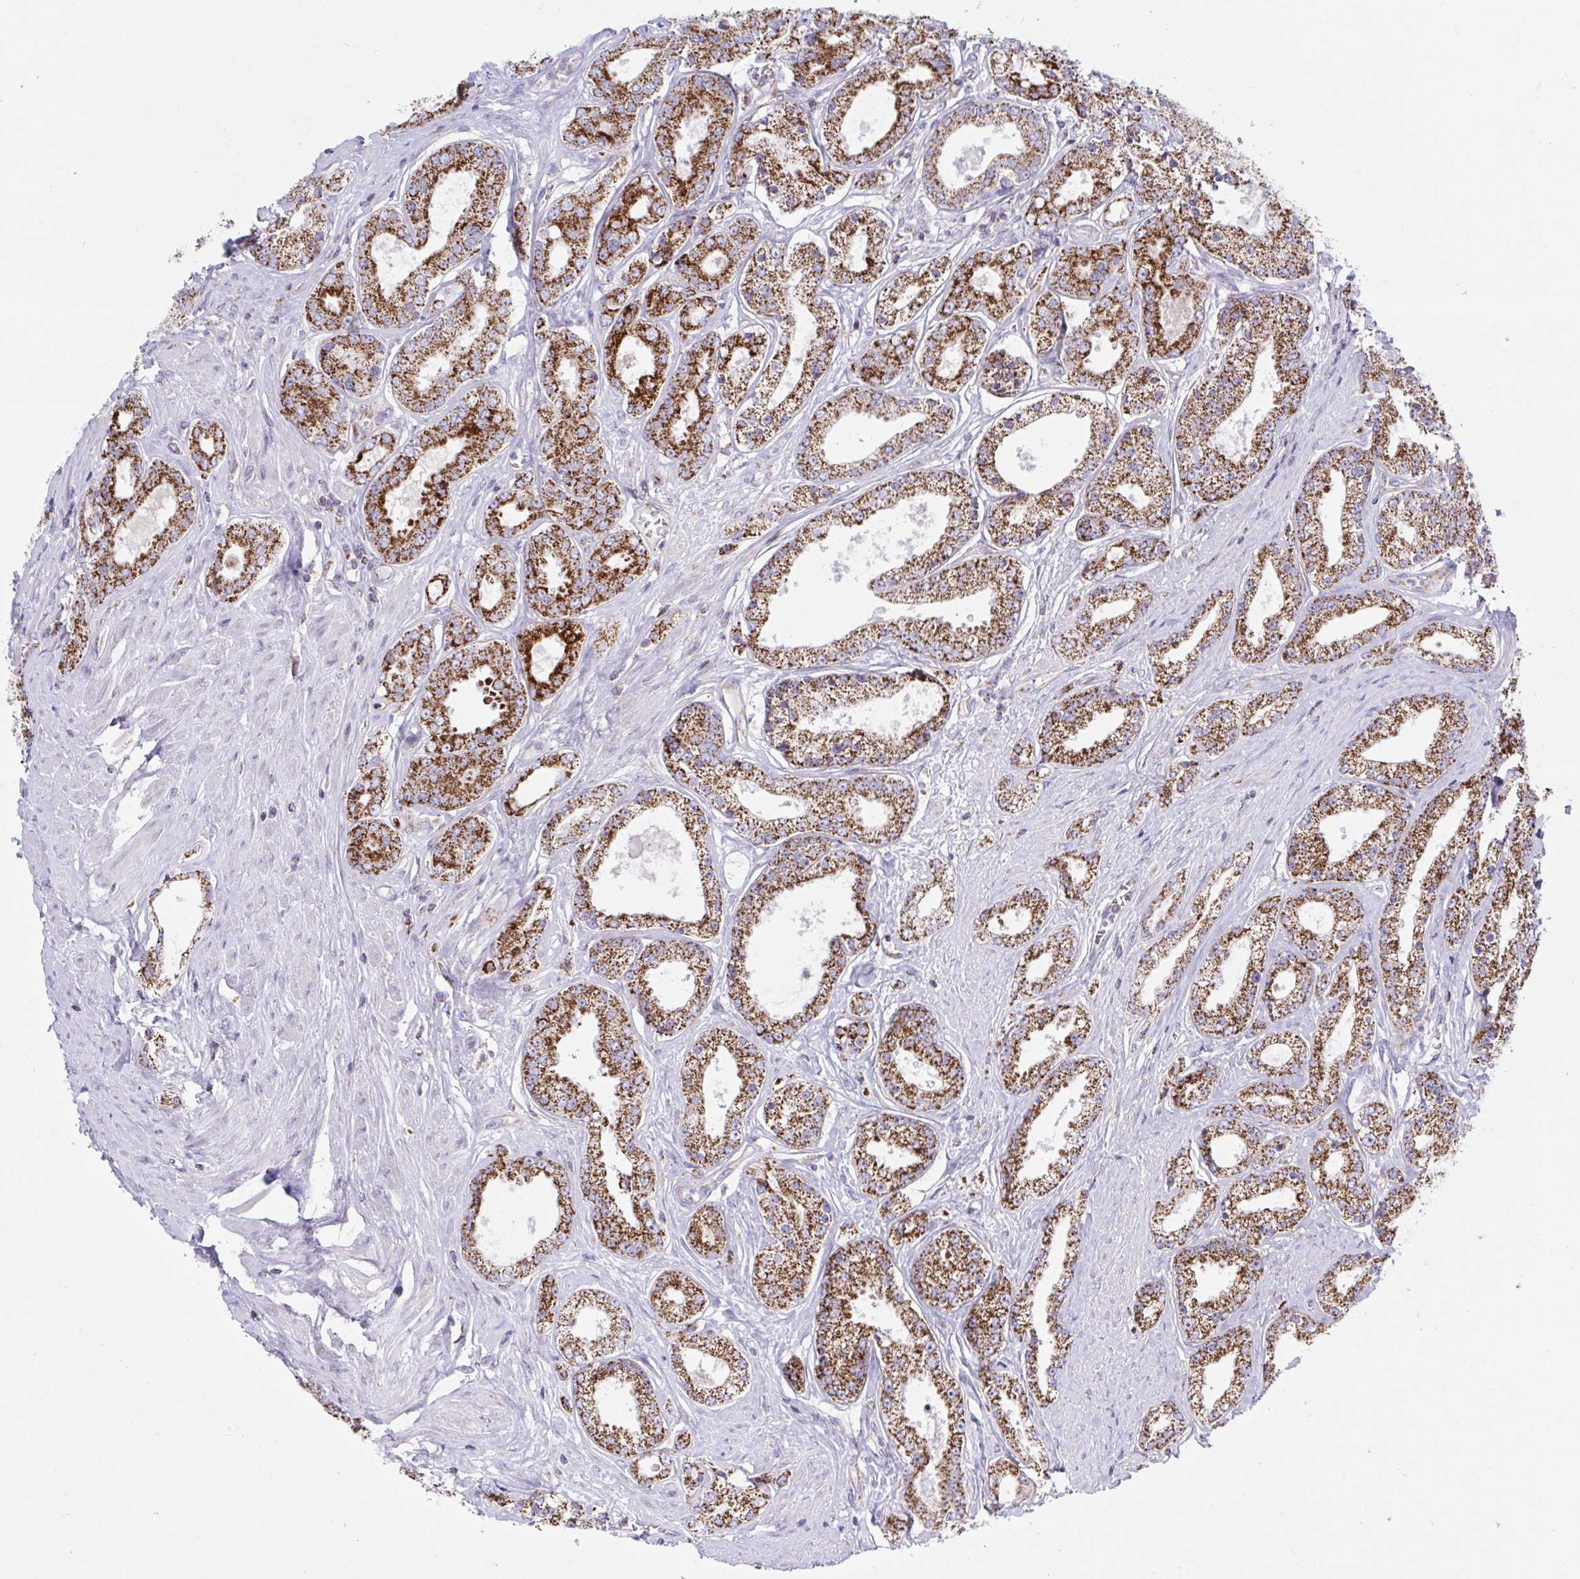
{"staining": {"intensity": "strong", "quantity": ">75%", "location": "cytoplasmic/membranous"}, "tissue": "prostate cancer", "cell_type": "Tumor cells", "image_type": "cancer", "snomed": [{"axis": "morphology", "description": "Adenocarcinoma, High grade"}, {"axis": "topography", "description": "Prostate"}], "caption": "A brown stain highlights strong cytoplasmic/membranous positivity of a protein in human prostate cancer tumor cells. (IHC, brightfield microscopy, high magnification).", "gene": "HSPE1", "patient": {"sex": "male", "age": 66}}